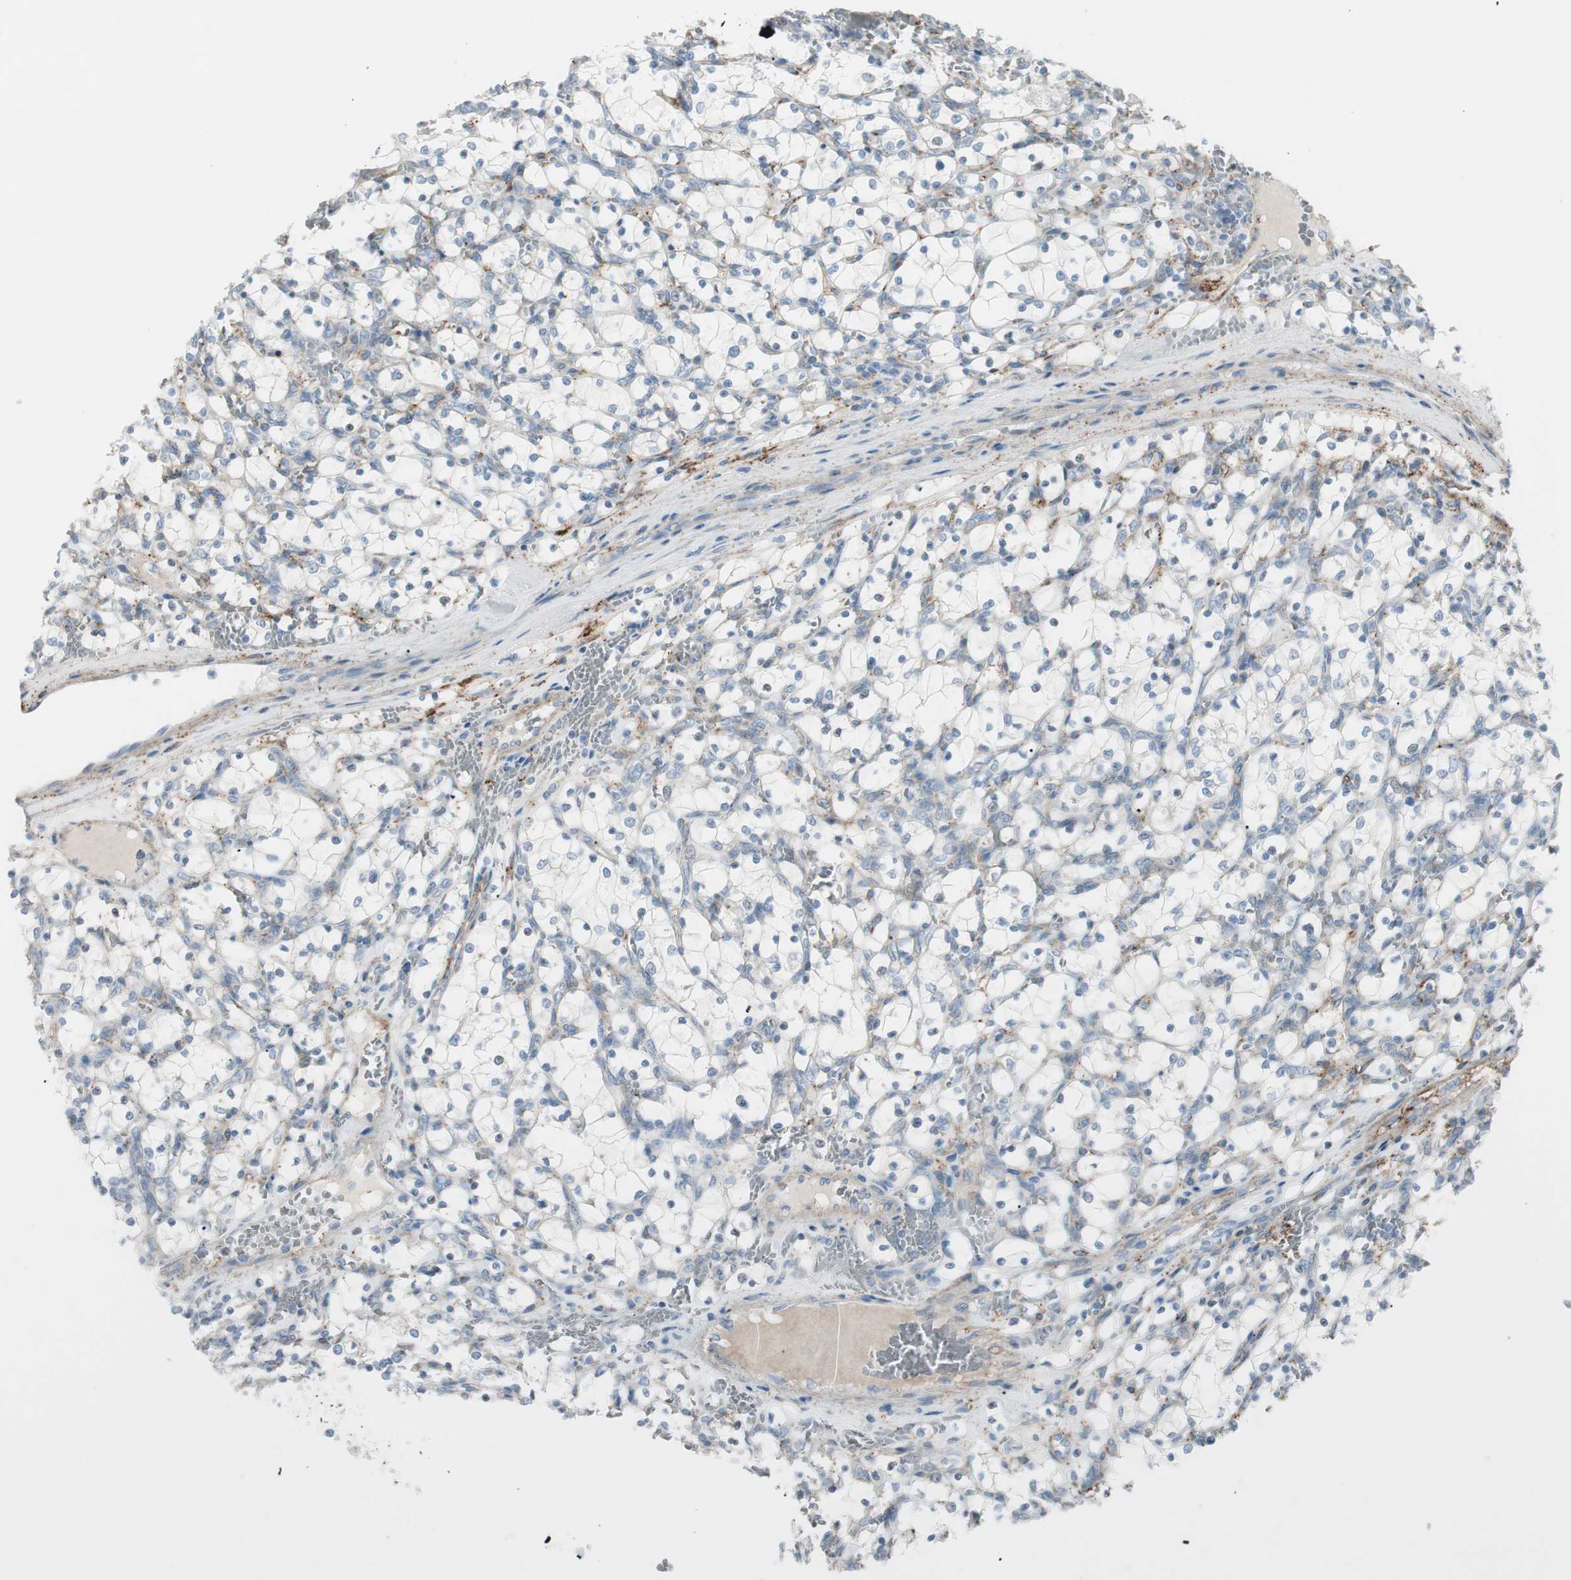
{"staining": {"intensity": "negative", "quantity": "none", "location": "none"}, "tissue": "renal cancer", "cell_type": "Tumor cells", "image_type": "cancer", "snomed": [{"axis": "morphology", "description": "Adenocarcinoma, NOS"}, {"axis": "topography", "description": "Kidney"}], "caption": "Immunohistochemical staining of adenocarcinoma (renal) demonstrates no significant staining in tumor cells.", "gene": "CACNA2D1", "patient": {"sex": "female", "age": 69}}